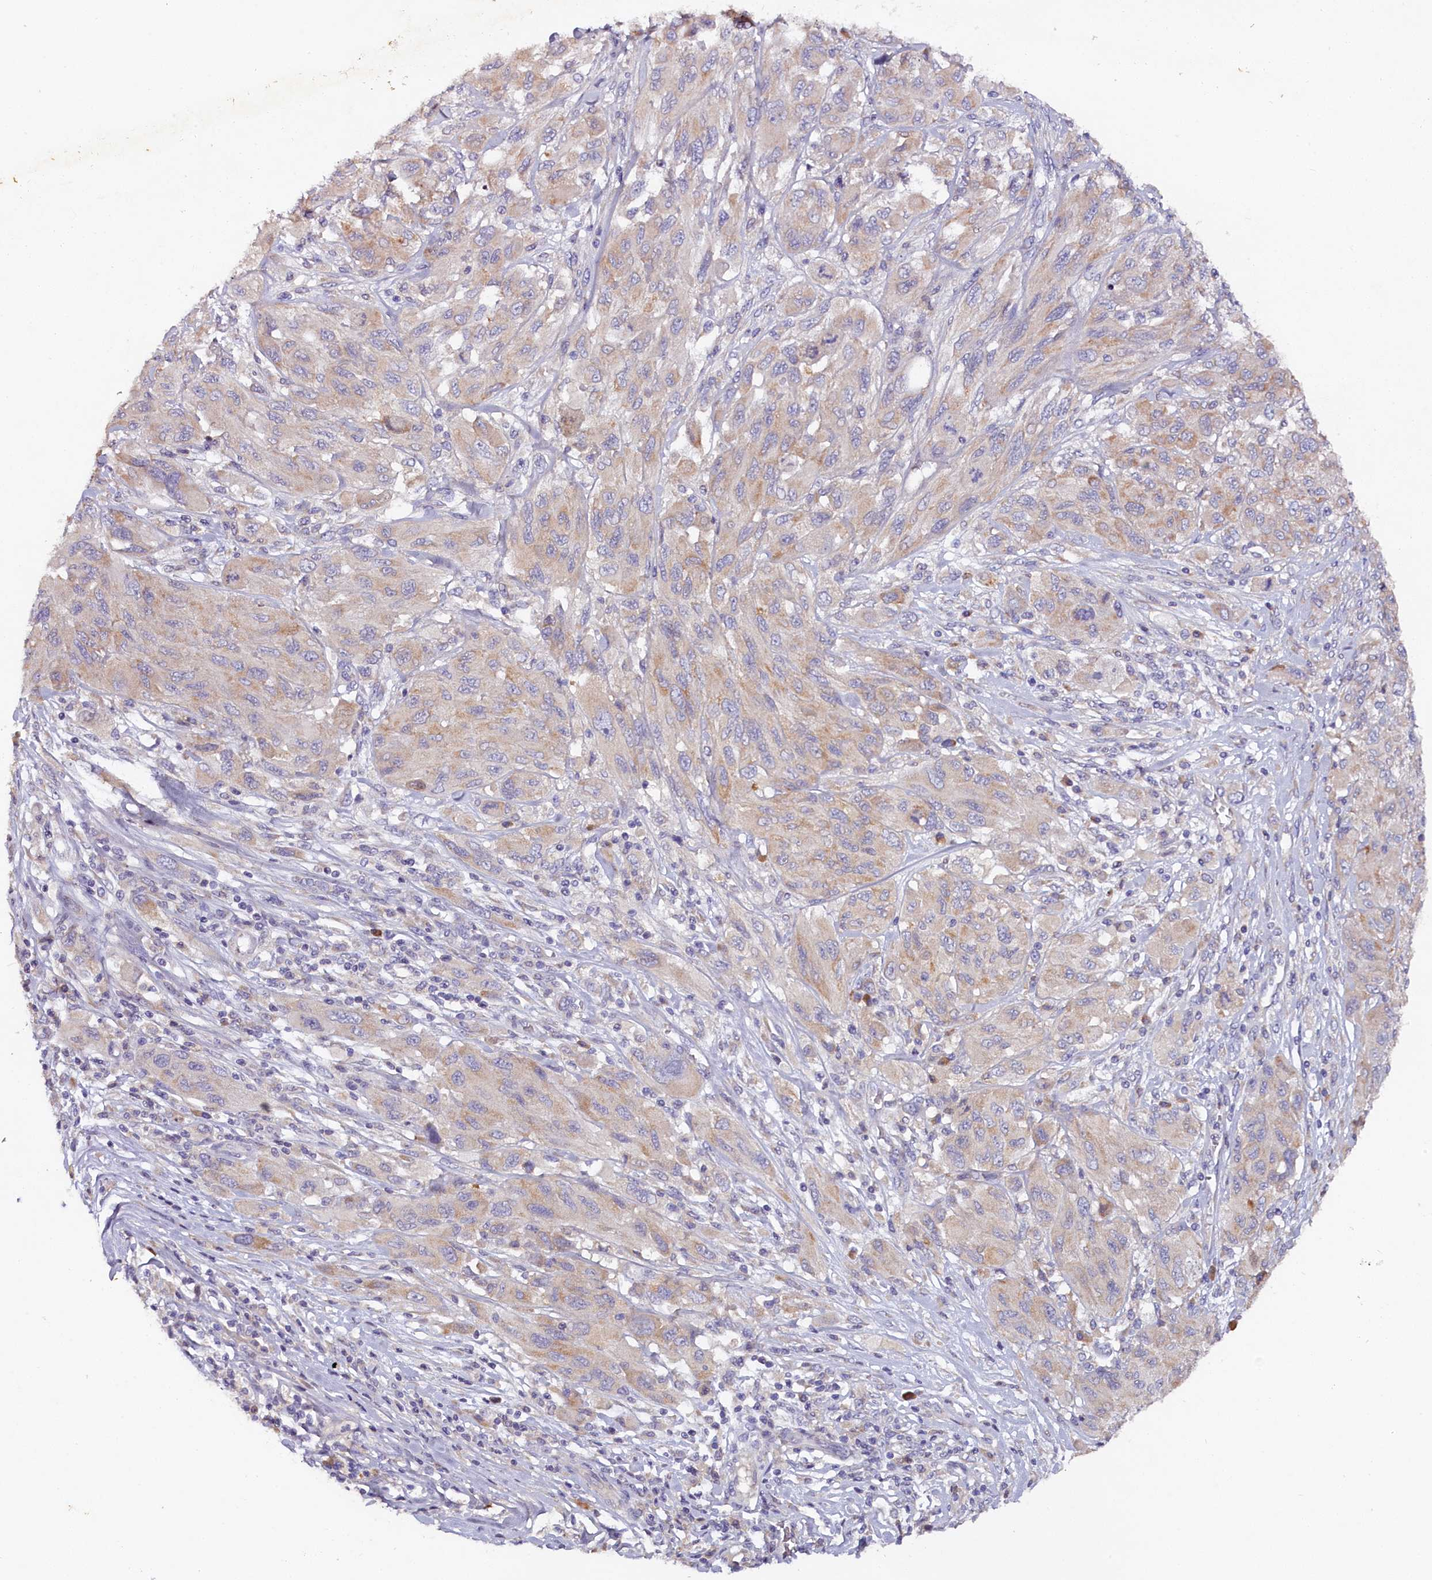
{"staining": {"intensity": "moderate", "quantity": "<25%", "location": "cytoplasmic/membranous"}, "tissue": "melanoma", "cell_type": "Tumor cells", "image_type": "cancer", "snomed": [{"axis": "morphology", "description": "Malignant melanoma, NOS"}, {"axis": "topography", "description": "Skin"}], "caption": "IHC of melanoma shows low levels of moderate cytoplasmic/membranous positivity in about <25% of tumor cells.", "gene": "ST7L", "patient": {"sex": "female", "age": 91}}